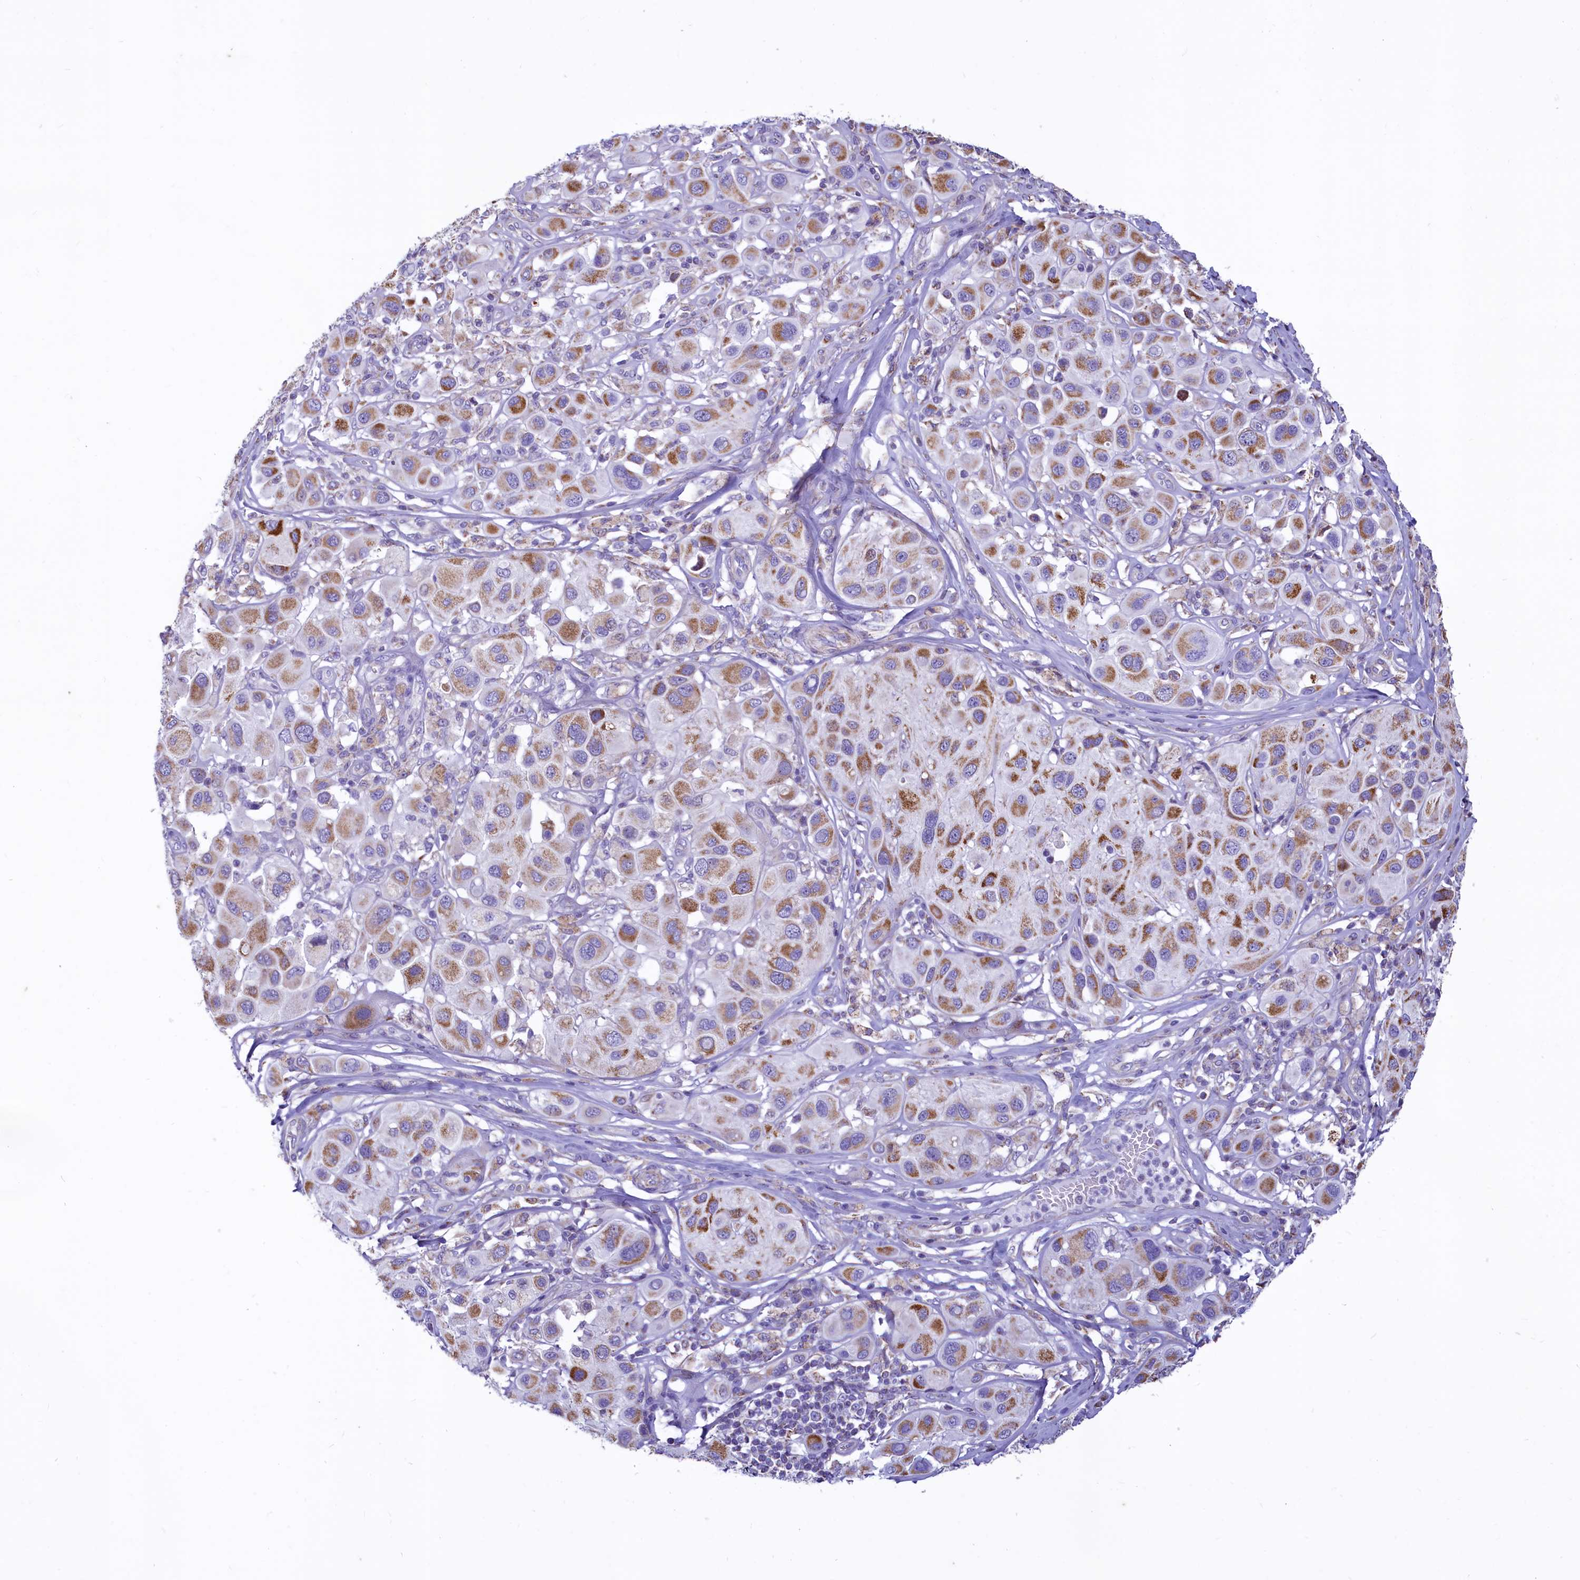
{"staining": {"intensity": "moderate", "quantity": ">75%", "location": "cytoplasmic/membranous"}, "tissue": "melanoma", "cell_type": "Tumor cells", "image_type": "cancer", "snomed": [{"axis": "morphology", "description": "Malignant melanoma, Metastatic site"}, {"axis": "topography", "description": "Skin"}], "caption": "Melanoma stained with a brown dye shows moderate cytoplasmic/membranous positive positivity in about >75% of tumor cells.", "gene": "VWCE", "patient": {"sex": "male", "age": 41}}